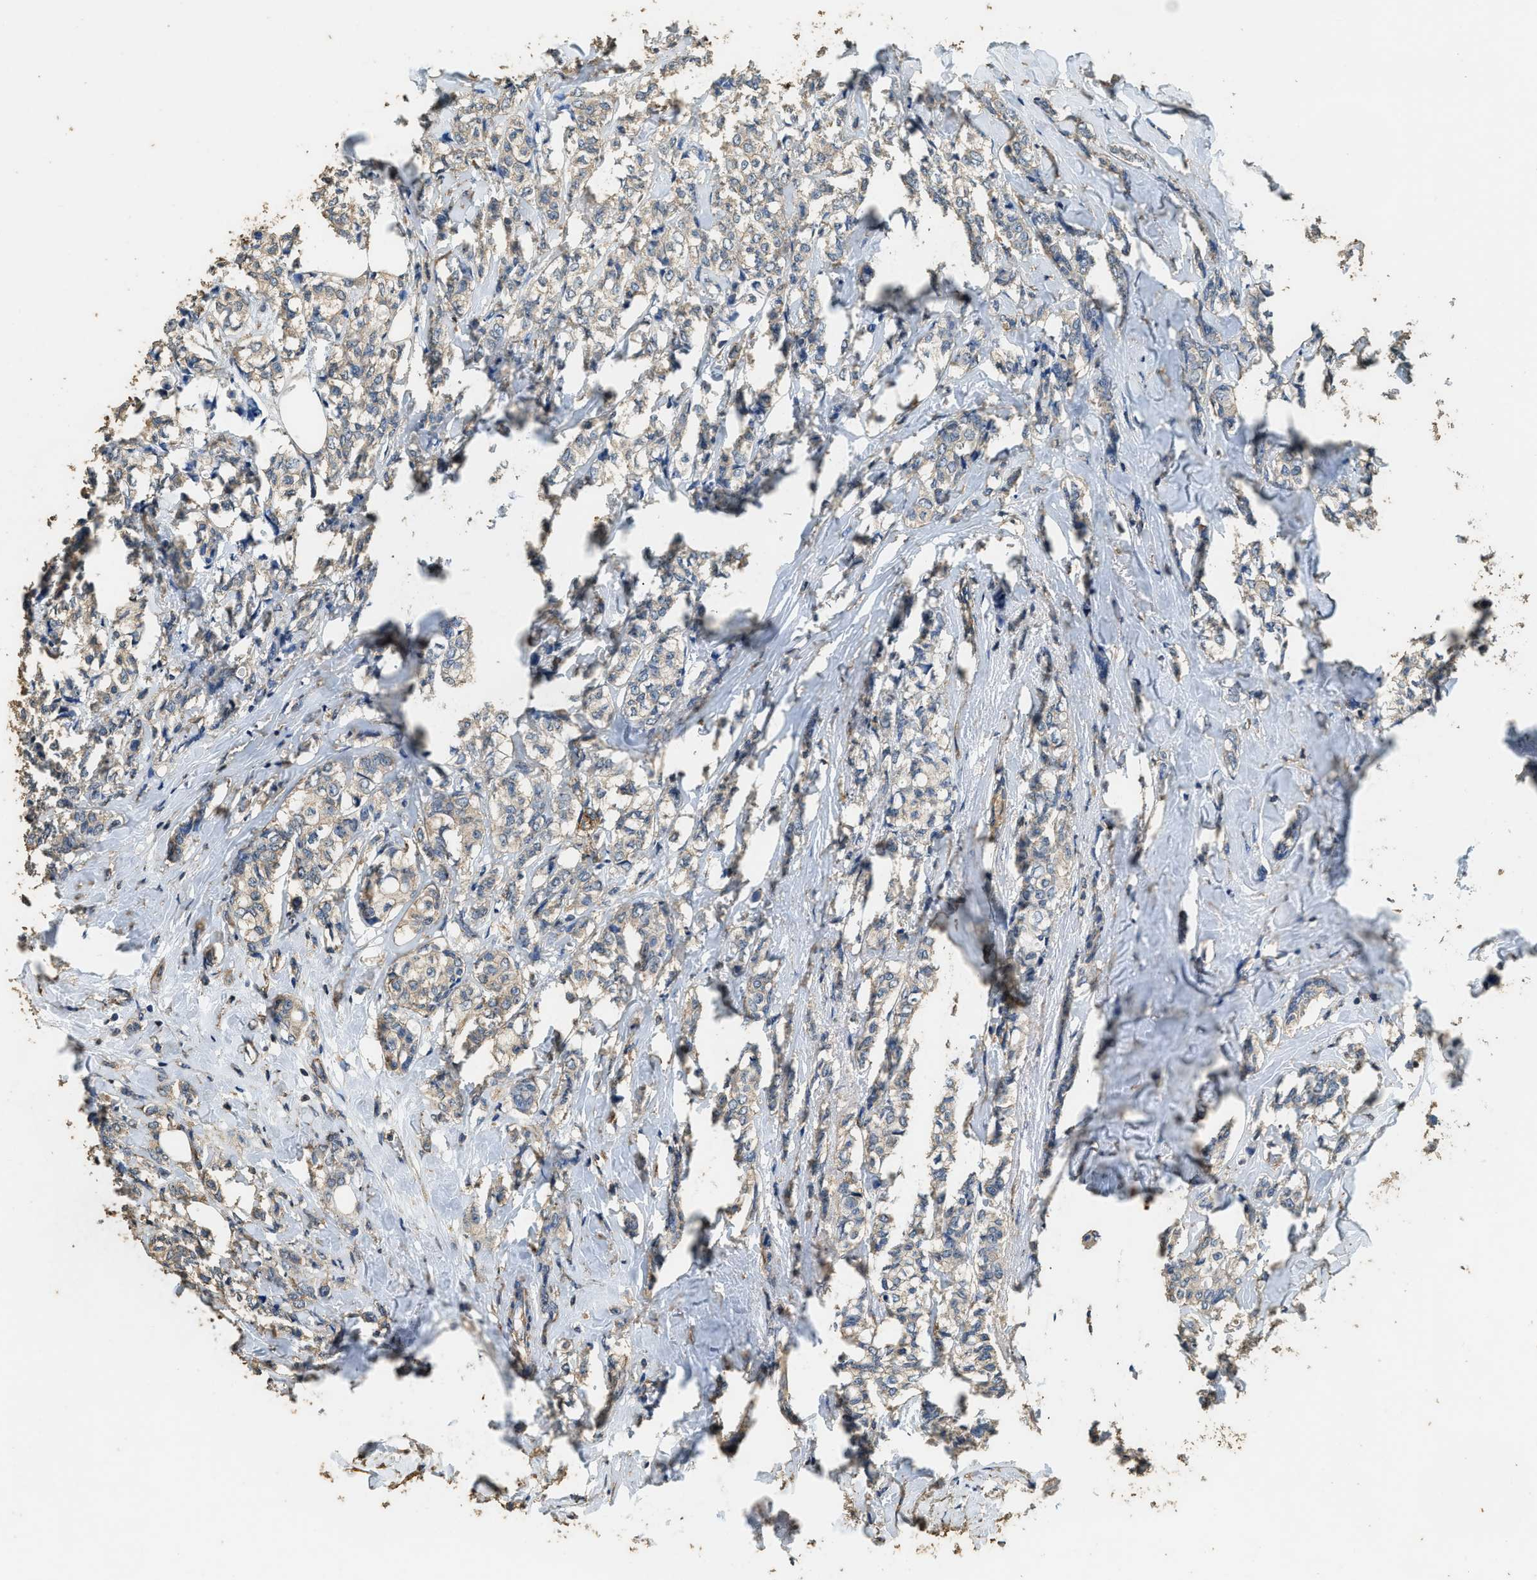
{"staining": {"intensity": "negative", "quantity": "none", "location": "none"}, "tissue": "breast cancer", "cell_type": "Tumor cells", "image_type": "cancer", "snomed": [{"axis": "morphology", "description": "Lobular carcinoma"}, {"axis": "topography", "description": "Breast"}], "caption": "The image reveals no significant positivity in tumor cells of breast lobular carcinoma.", "gene": "MIB1", "patient": {"sex": "female", "age": 60}}